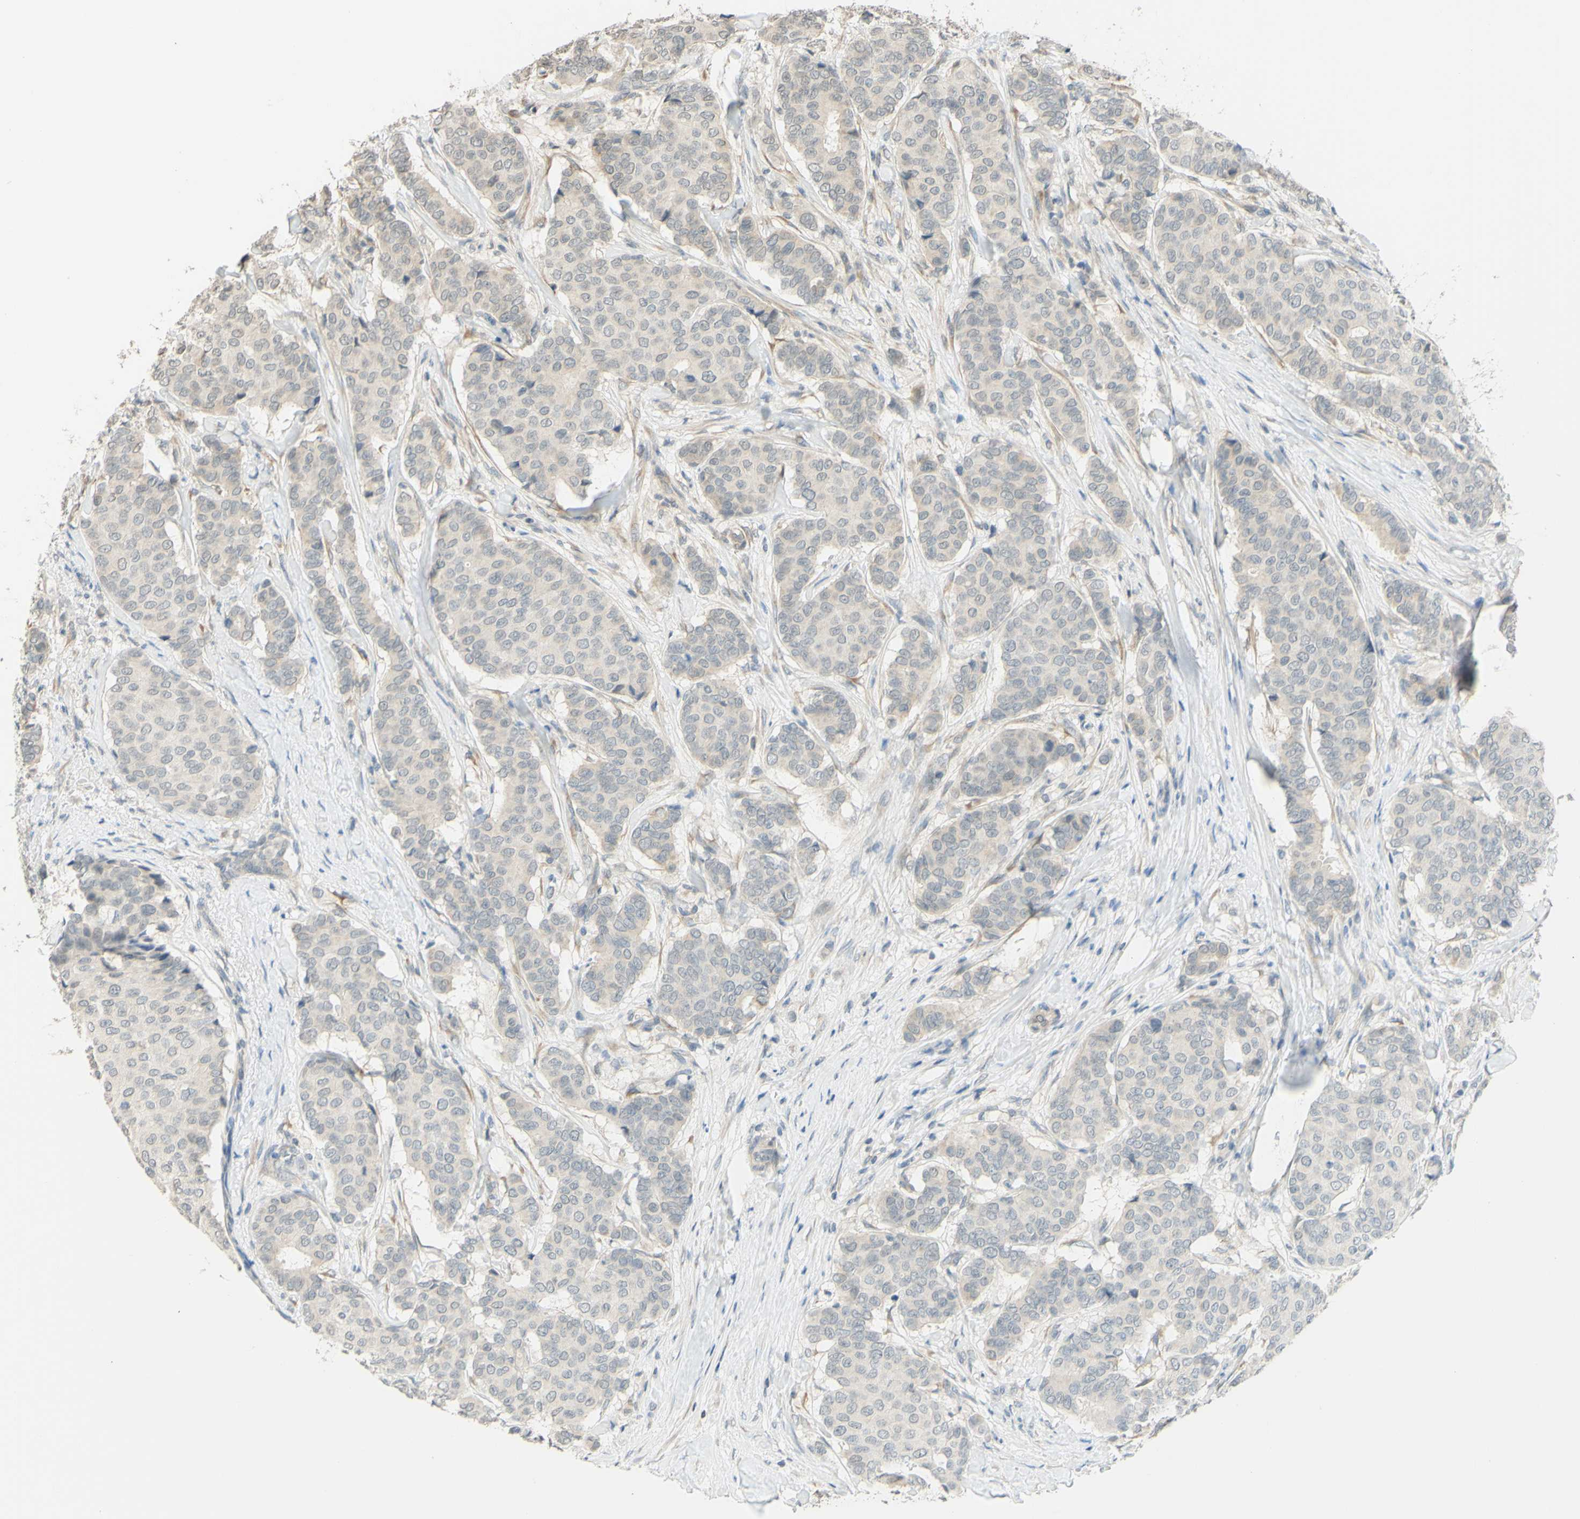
{"staining": {"intensity": "weak", "quantity": ">75%", "location": "cytoplasmic/membranous"}, "tissue": "breast cancer", "cell_type": "Tumor cells", "image_type": "cancer", "snomed": [{"axis": "morphology", "description": "Duct carcinoma"}, {"axis": "topography", "description": "Breast"}], "caption": "Immunohistochemistry micrograph of neoplastic tissue: human intraductal carcinoma (breast) stained using immunohistochemistry reveals low levels of weak protein expression localized specifically in the cytoplasmic/membranous of tumor cells, appearing as a cytoplasmic/membranous brown color.", "gene": "MAG", "patient": {"sex": "female", "age": 75}}